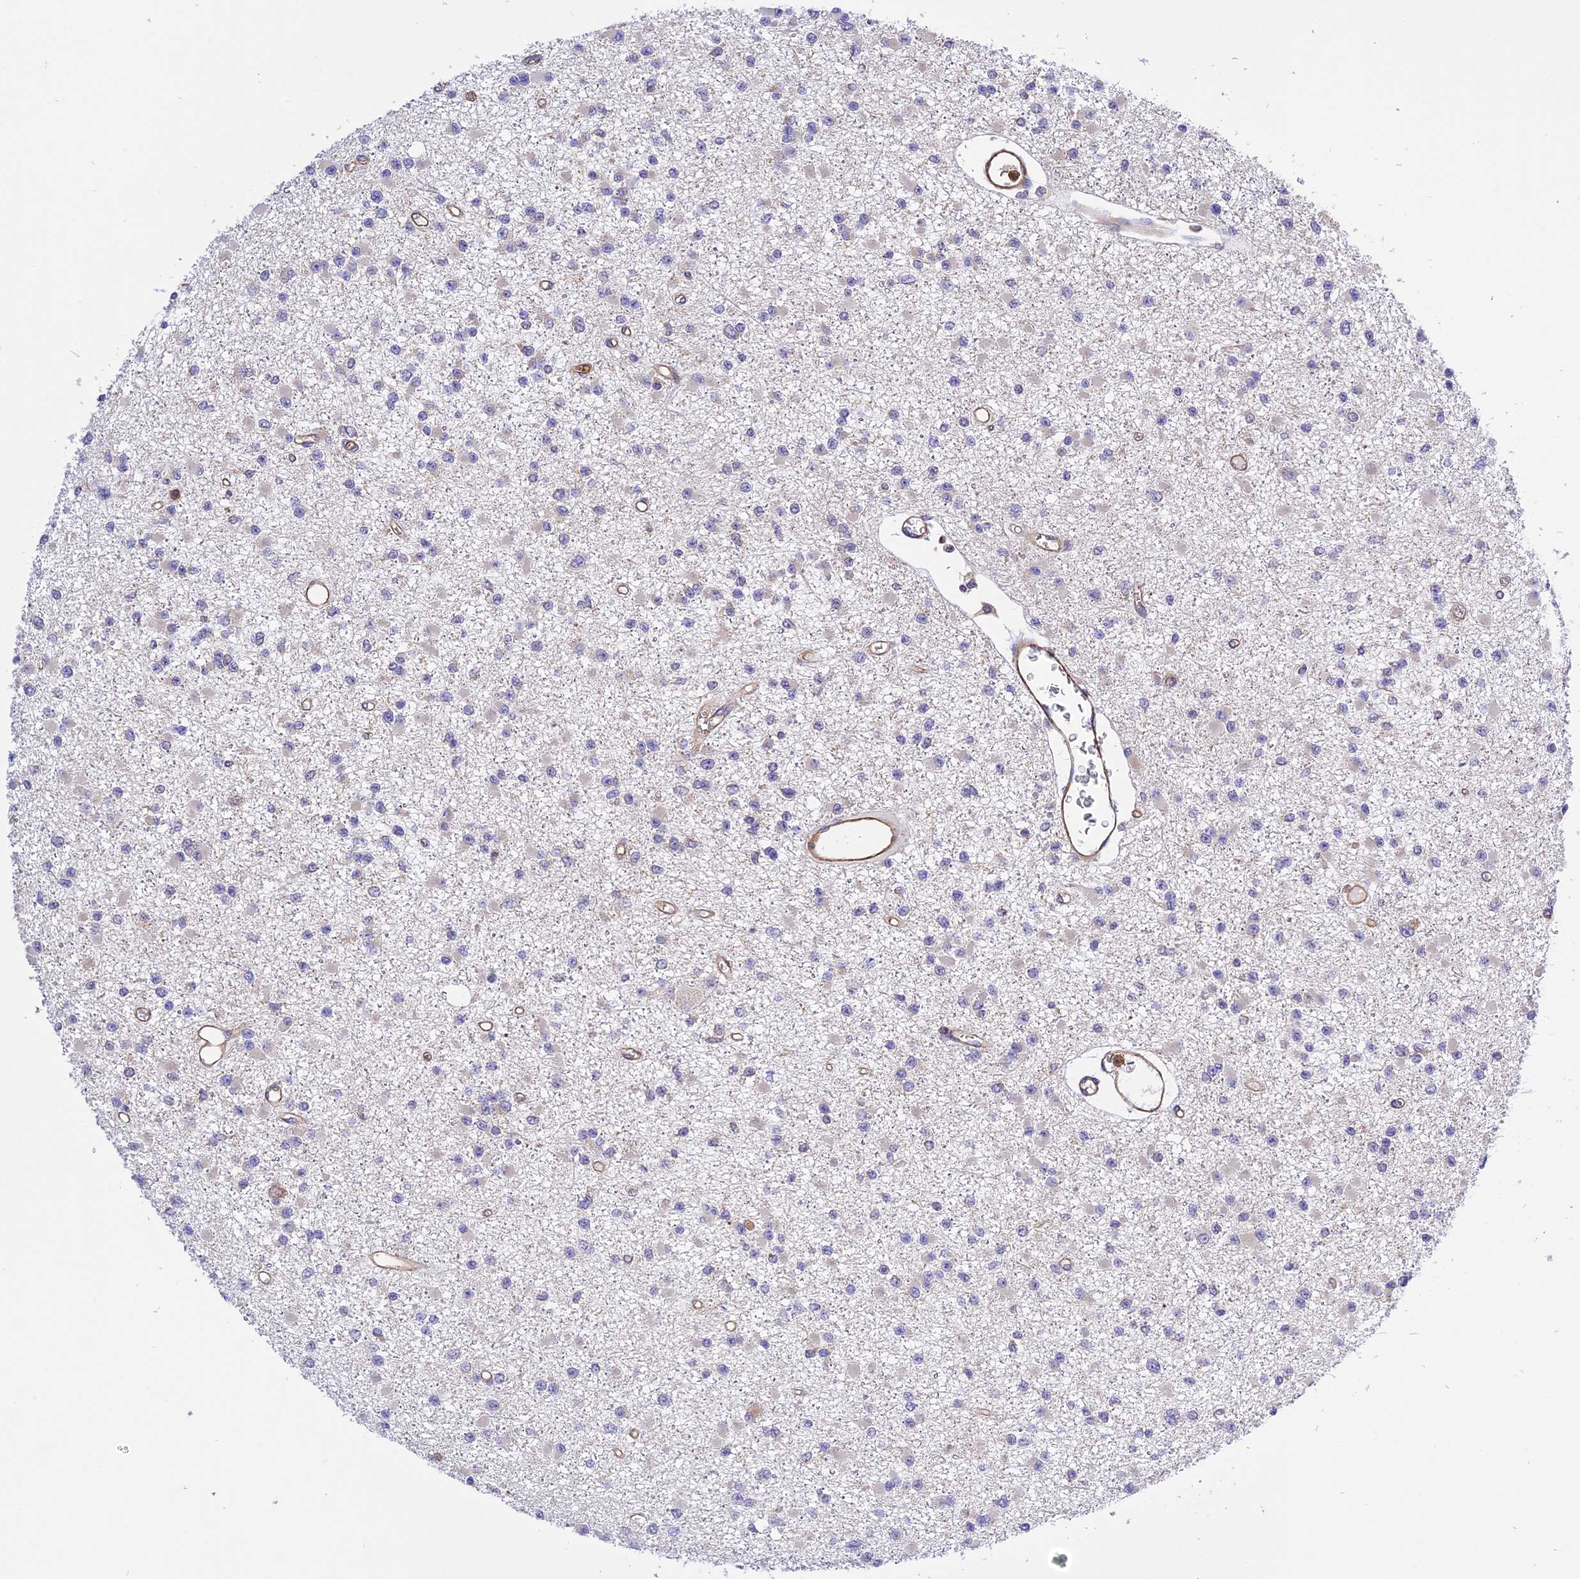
{"staining": {"intensity": "negative", "quantity": "none", "location": "none"}, "tissue": "glioma", "cell_type": "Tumor cells", "image_type": "cancer", "snomed": [{"axis": "morphology", "description": "Glioma, malignant, Low grade"}, {"axis": "topography", "description": "Brain"}], "caption": "A micrograph of human glioma is negative for staining in tumor cells.", "gene": "C5orf22", "patient": {"sex": "female", "age": 22}}